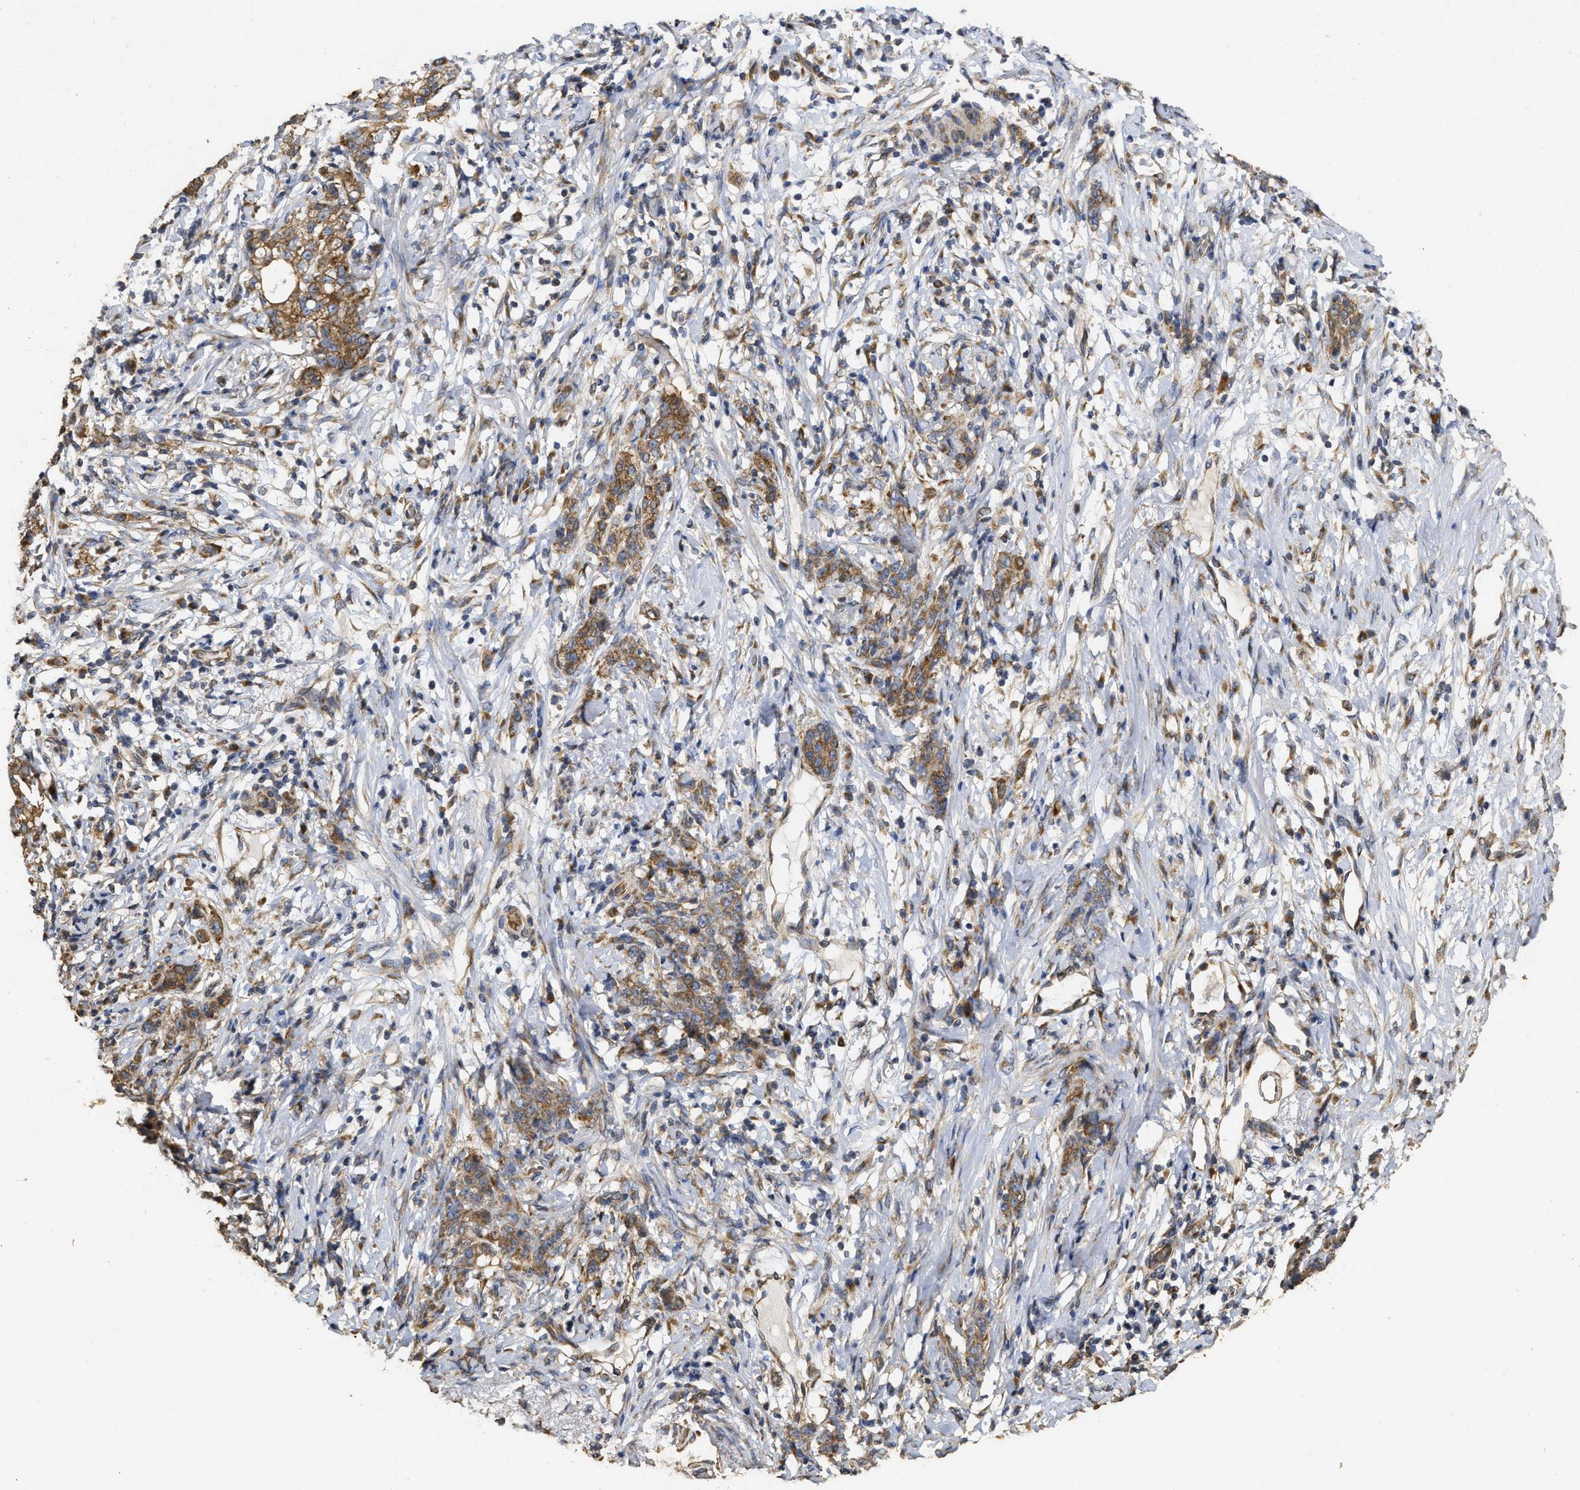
{"staining": {"intensity": "moderate", "quantity": ">75%", "location": "cytoplasmic/membranous"}, "tissue": "stomach cancer", "cell_type": "Tumor cells", "image_type": "cancer", "snomed": [{"axis": "morphology", "description": "Adenocarcinoma, NOS"}, {"axis": "topography", "description": "Stomach, lower"}], "caption": "This micrograph displays IHC staining of human stomach cancer (adenocarcinoma), with medium moderate cytoplasmic/membranous staining in about >75% of tumor cells.", "gene": "NAV1", "patient": {"sex": "male", "age": 88}}